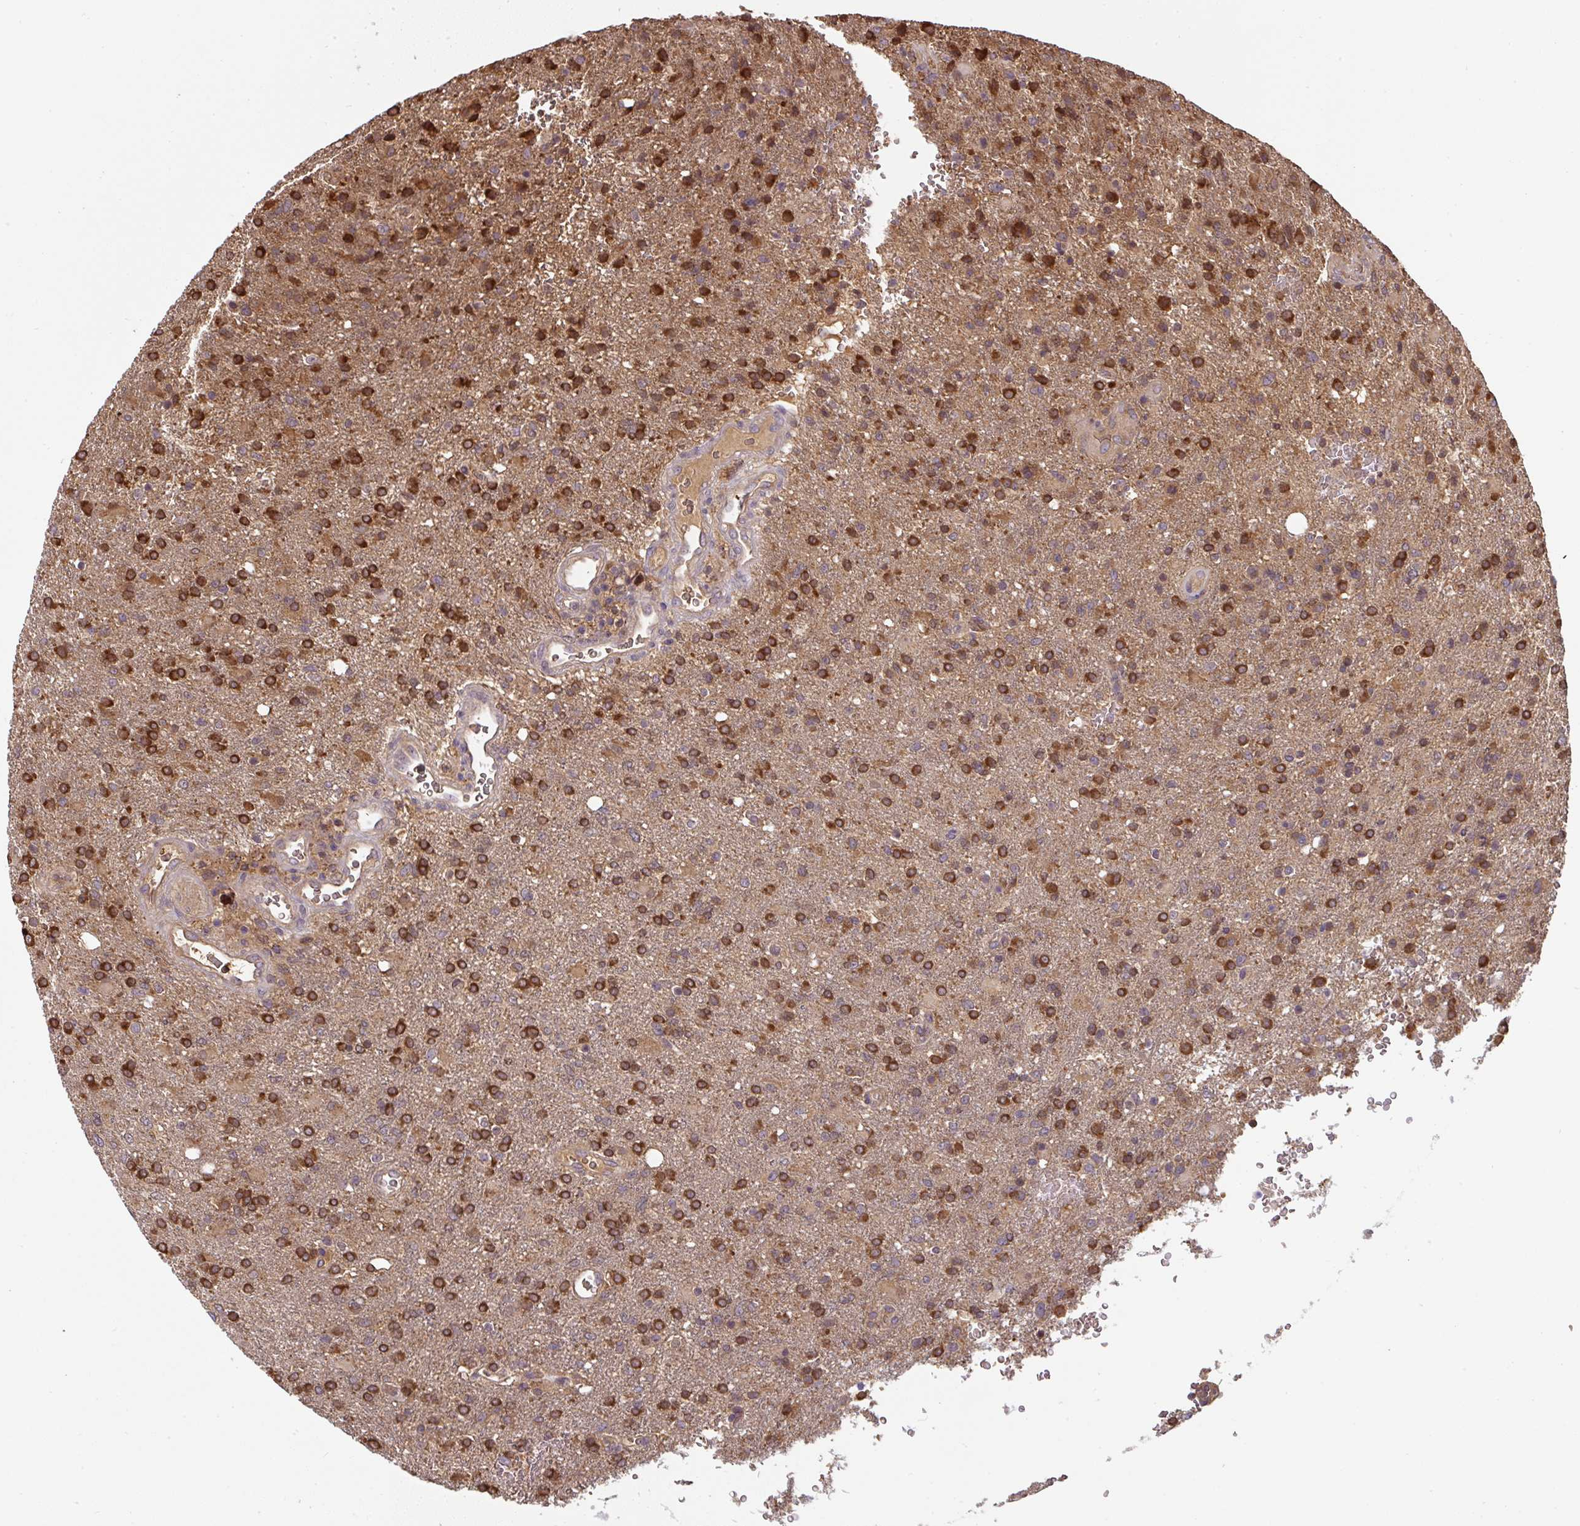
{"staining": {"intensity": "strong", "quantity": "25%-75%", "location": "cytoplasmic/membranous"}, "tissue": "glioma", "cell_type": "Tumor cells", "image_type": "cancer", "snomed": [{"axis": "morphology", "description": "Glioma, malignant, High grade"}, {"axis": "topography", "description": "Brain"}], "caption": "A photomicrograph showing strong cytoplasmic/membranous staining in about 25%-75% of tumor cells in malignant glioma (high-grade), as visualized by brown immunohistochemical staining.", "gene": "ST13", "patient": {"sex": "female", "age": 74}}